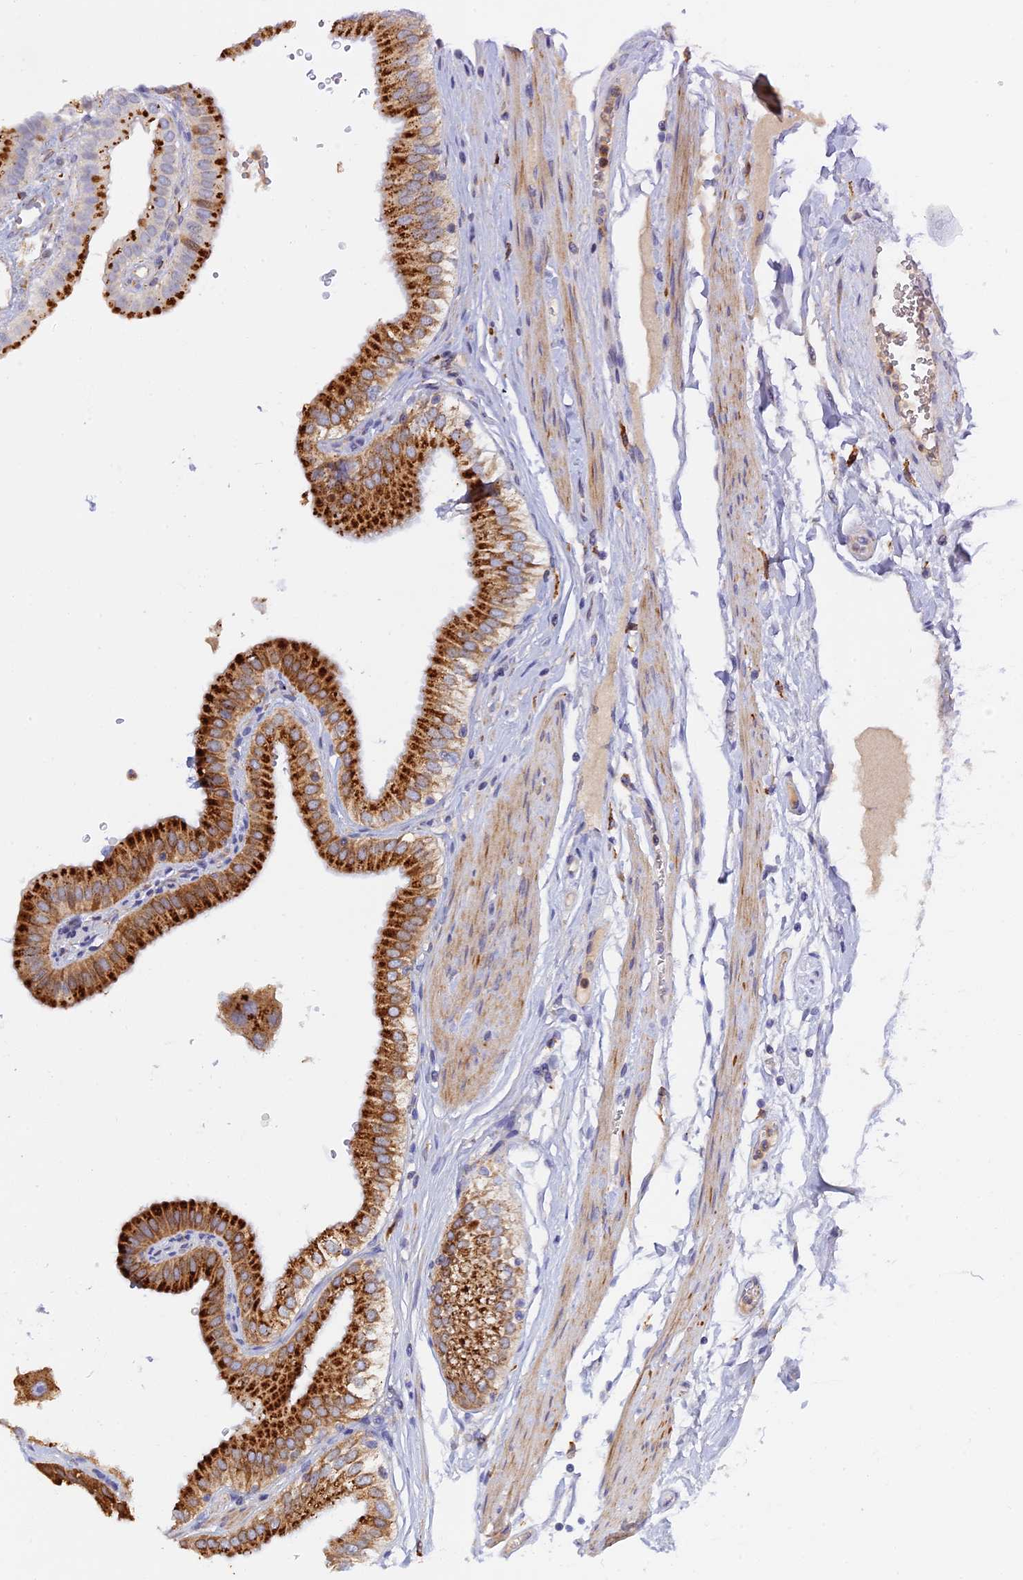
{"staining": {"intensity": "strong", "quantity": ">75%", "location": "cytoplasmic/membranous"}, "tissue": "gallbladder", "cell_type": "Glandular cells", "image_type": "normal", "snomed": [{"axis": "morphology", "description": "Normal tissue, NOS"}, {"axis": "topography", "description": "Gallbladder"}], "caption": "Glandular cells display high levels of strong cytoplasmic/membranous positivity in about >75% of cells in unremarkable gallbladder. (DAB IHC, brown staining for protein, blue staining for nuclei).", "gene": "RPGRIP1L", "patient": {"sex": "female", "age": 61}}